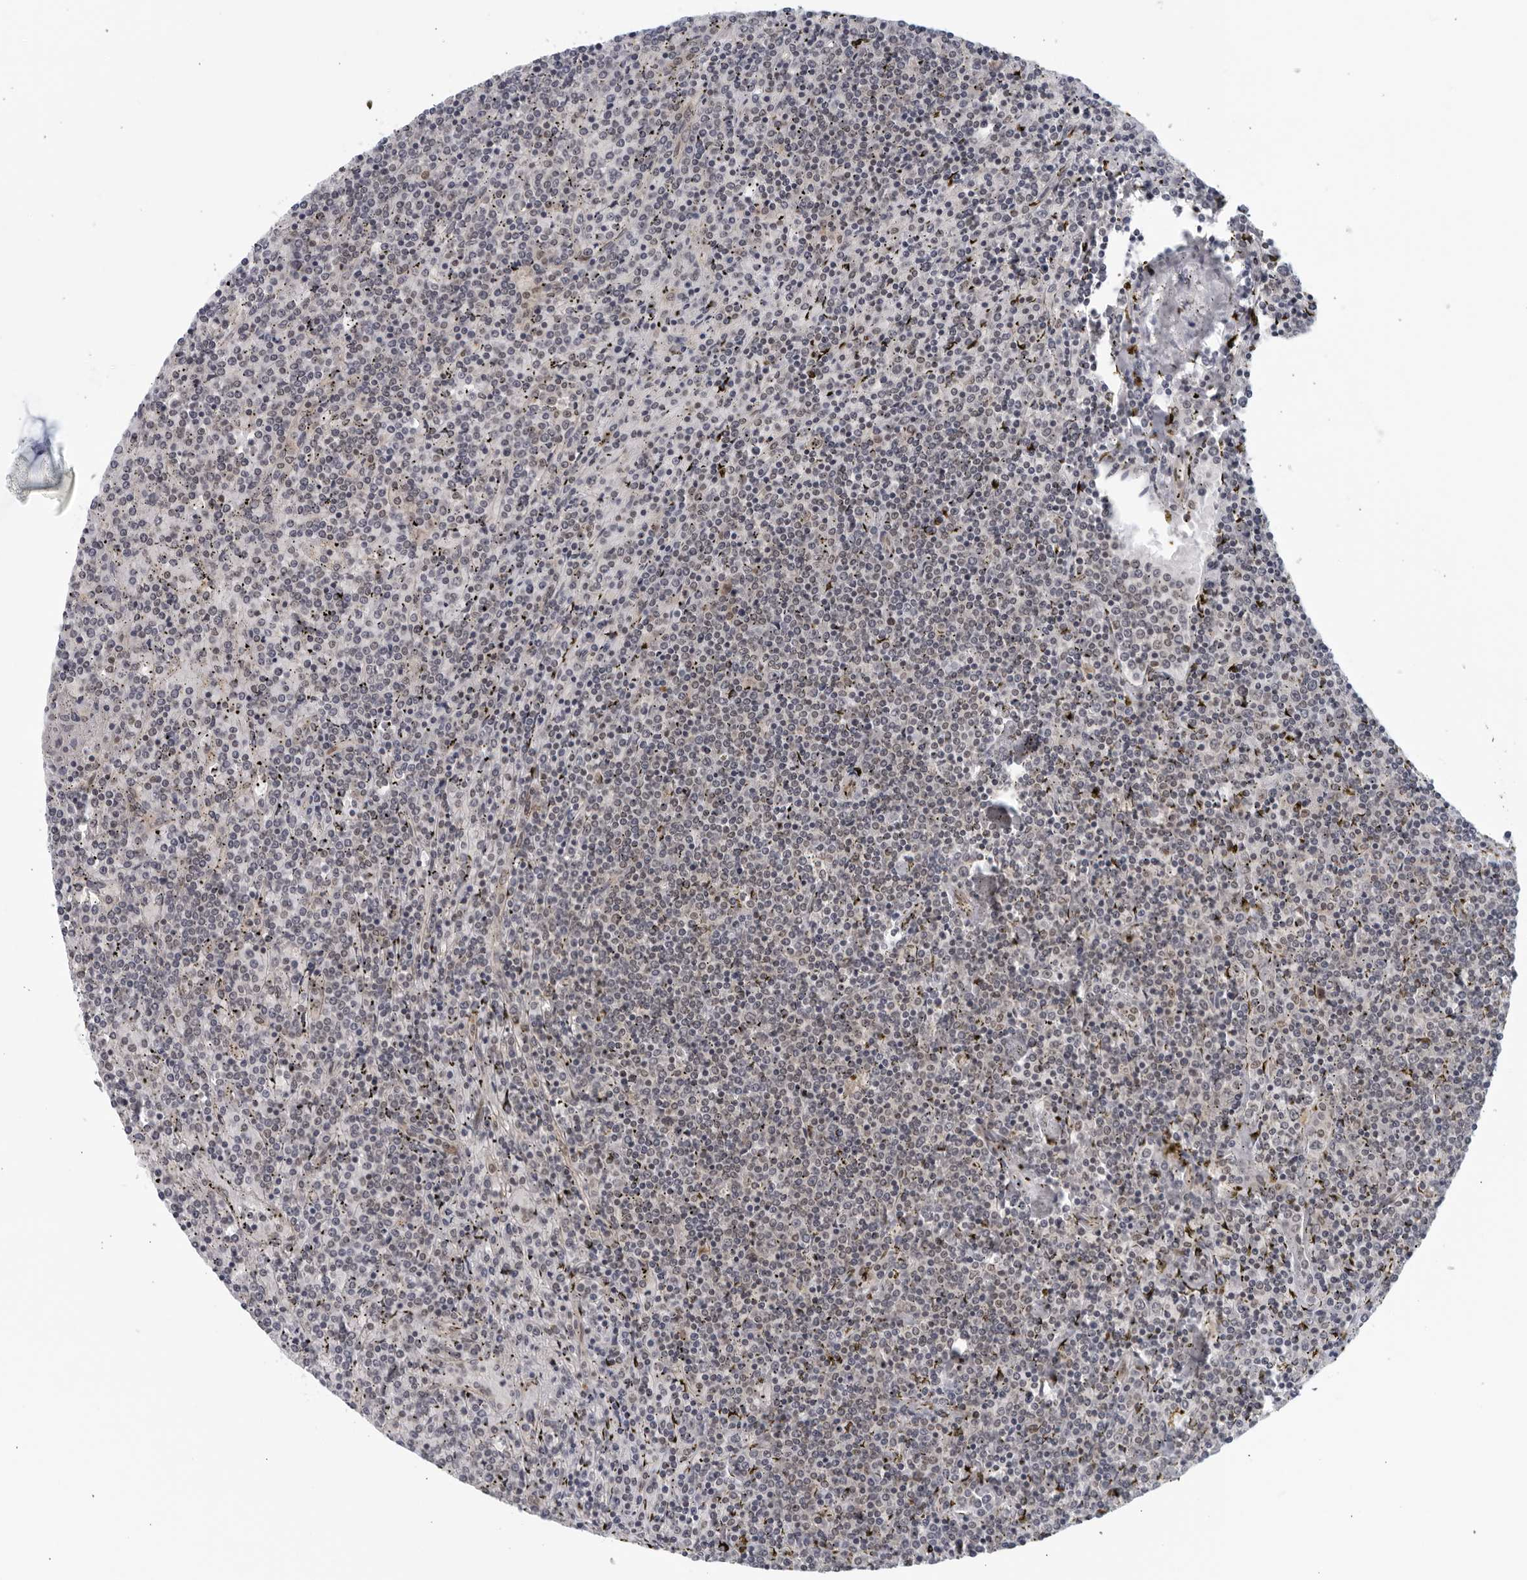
{"staining": {"intensity": "weak", "quantity": "25%-75%", "location": "nuclear"}, "tissue": "lymphoma", "cell_type": "Tumor cells", "image_type": "cancer", "snomed": [{"axis": "morphology", "description": "Malignant lymphoma, non-Hodgkin's type, Low grade"}, {"axis": "topography", "description": "Spleen"}], "caption": "A photomicrograph of human lymphoma stained for a protein demonstrates weak nuclear brown staining in tumor cells. Ihc stains the protein of interest in brown and the nuclei are stained blue.", "gene": "RC3H1", "patient": {"sex": "female", "age": 19}}